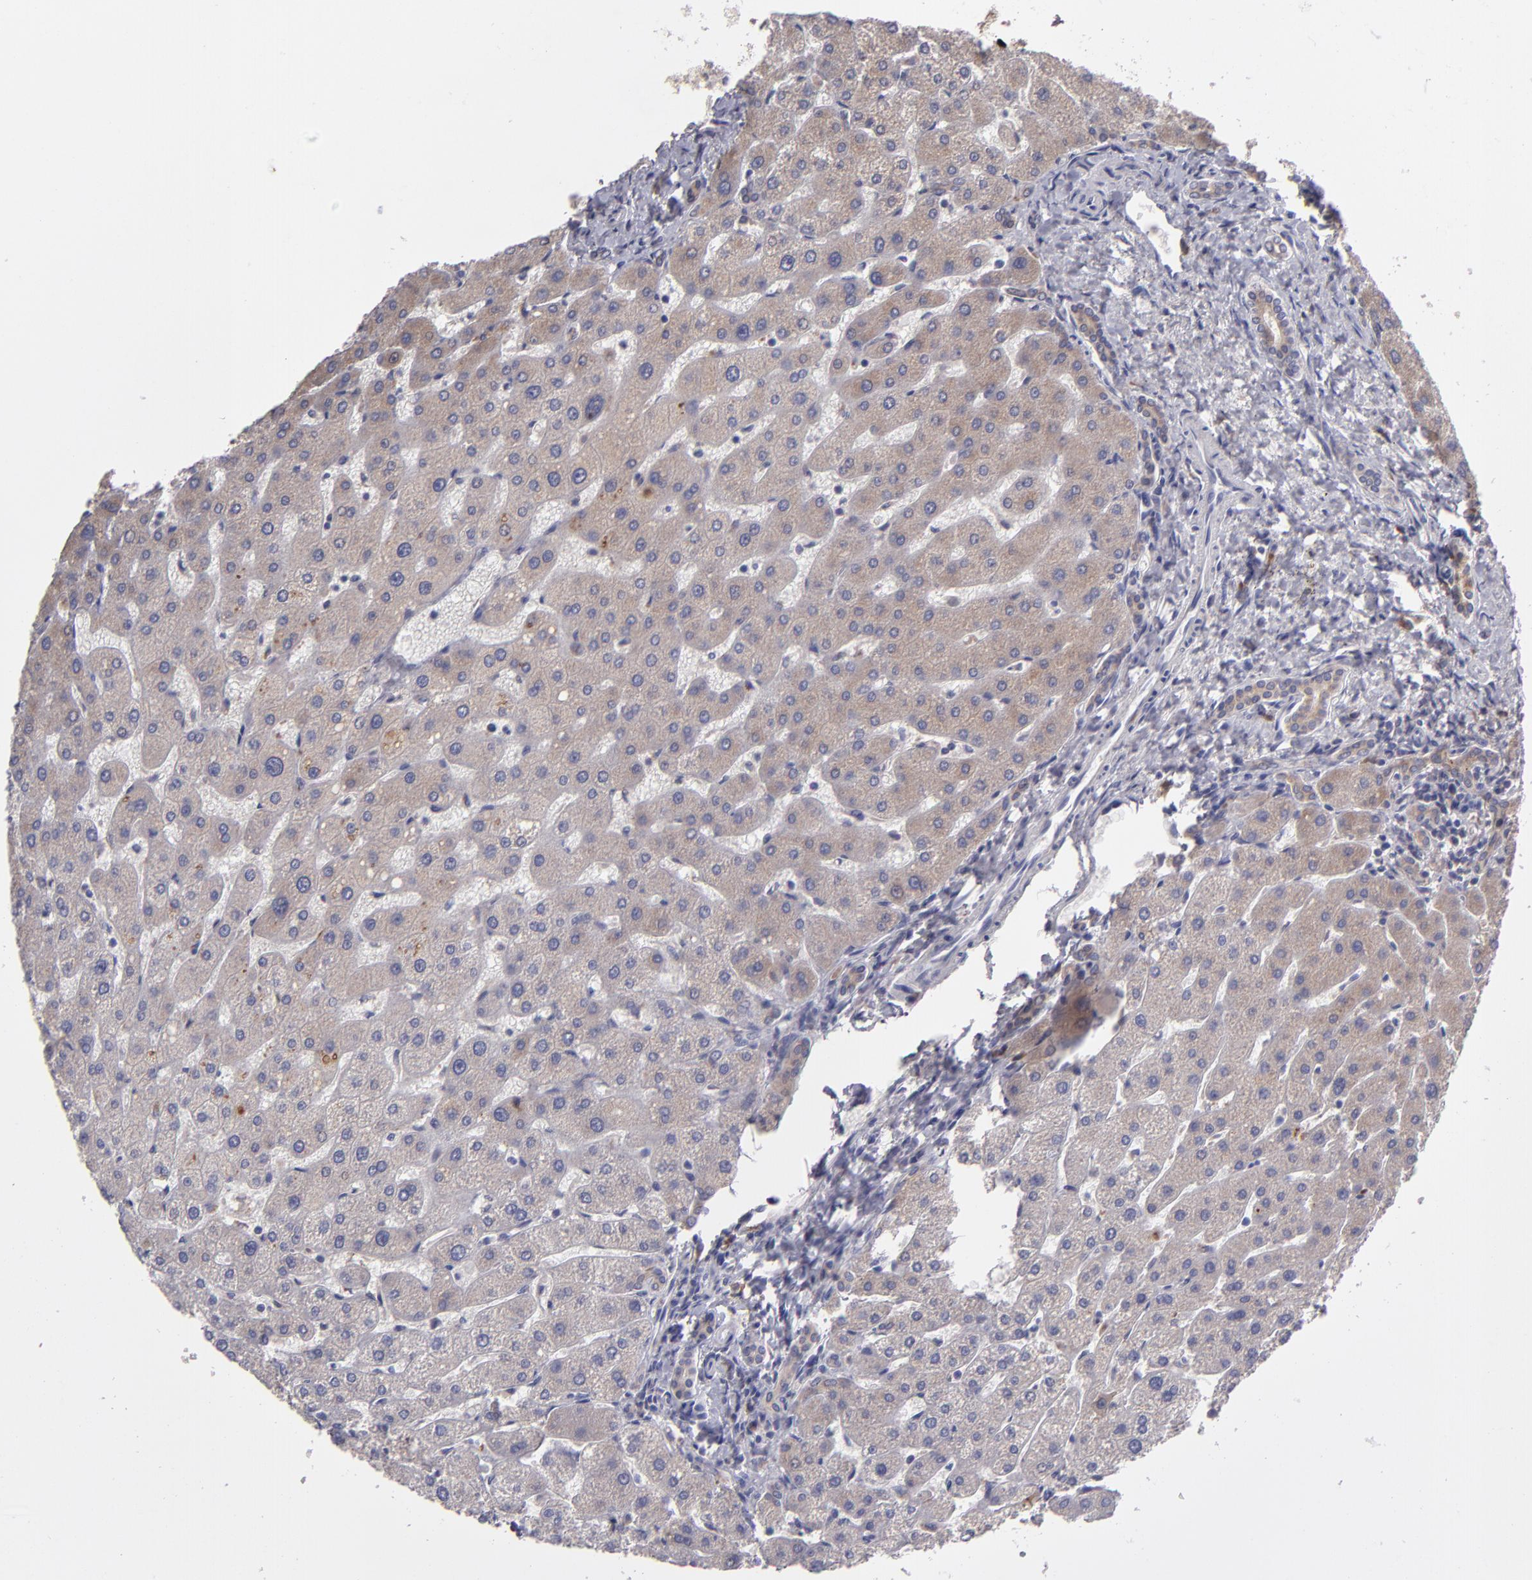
{"staining": {"intensity": "weak", "quantity": ">75%", "location": "cytoplasmic/membranous"}, "tissue": "liver", "cell_type": "Cholangiocytes", "image_type": "normal", "snomed": [{"axis": "morphology", "description": "Normal tissue, NOS"}, {"axis": "topography", "description": "Liver"}], "caption": "Immunohistochemical staining of unremarkable liver reveals >75% levels of weak cytoplasmic/membranous protein staining in approximately >75% of cholangiocytes. The staining is performed using DAB brown chromogen to label protein expression. The nuclei are counter-stained blue using hematoxylin.", "gene": "IL12A", "patient": {"sex": "male", "age": 67}}